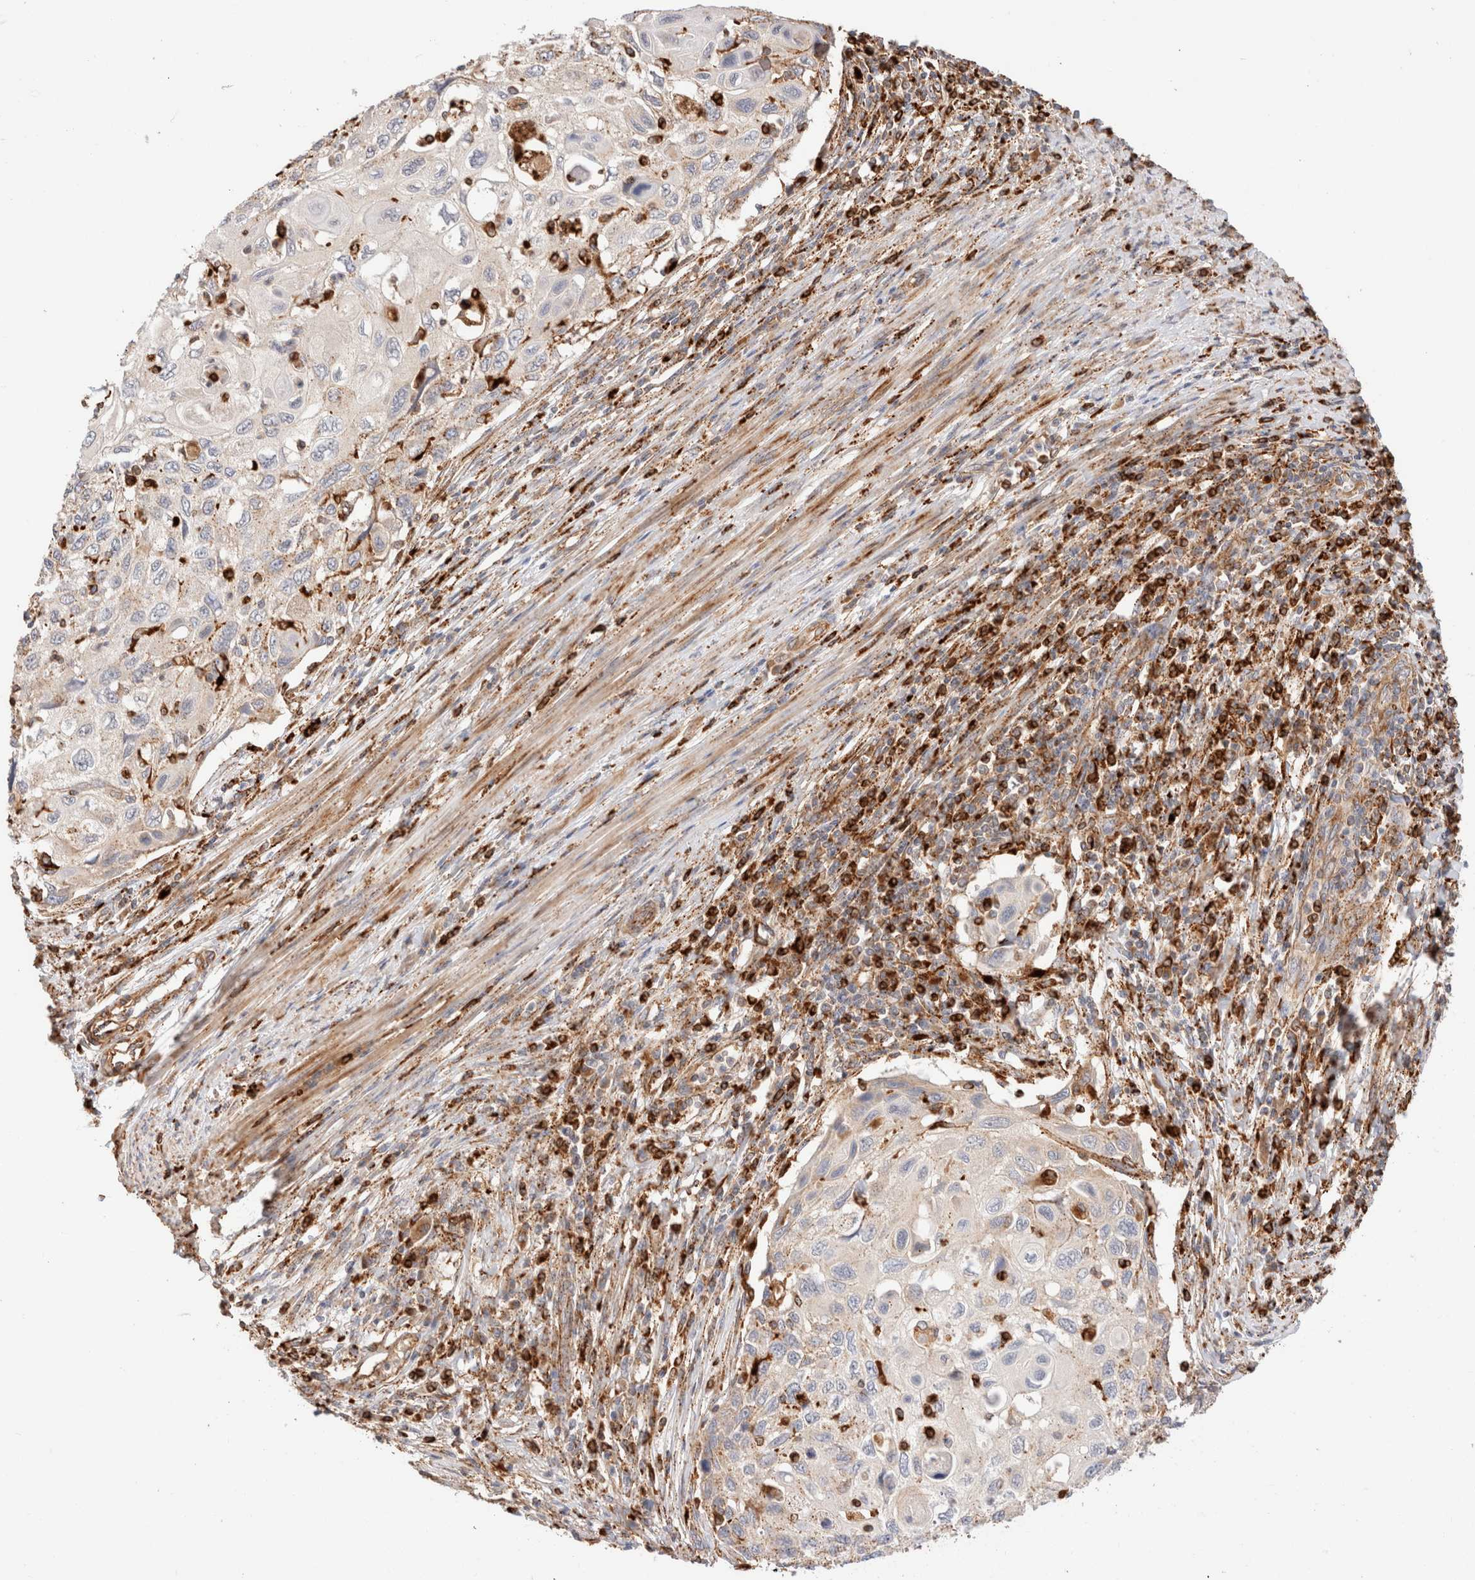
{"staining": {"intensity": "moderate", "quantity": "<25%", "location": "cytoplasmic/membranous"}, "tissue": "cervical cancer", "cell_type": "Tumor cells", "image_type": "cancer", "snomed": [{"axis": "morphology", "description": "Squamous cell carcinoma, NOS"}, {"axis": "topography", "description": "Cervix"}], "caption": "Cervical cancer was stained to show a protein in brown. There is low levels of moderate cytoplasmic/membranous staining in about <25% of tumor cells. (Stains: DAB in brown, nuclei in blue, Microscopy: brightfield microscopy at high magnification).", "gene": "RABEPK", "patient": {"sex": "female", "age": 70}}